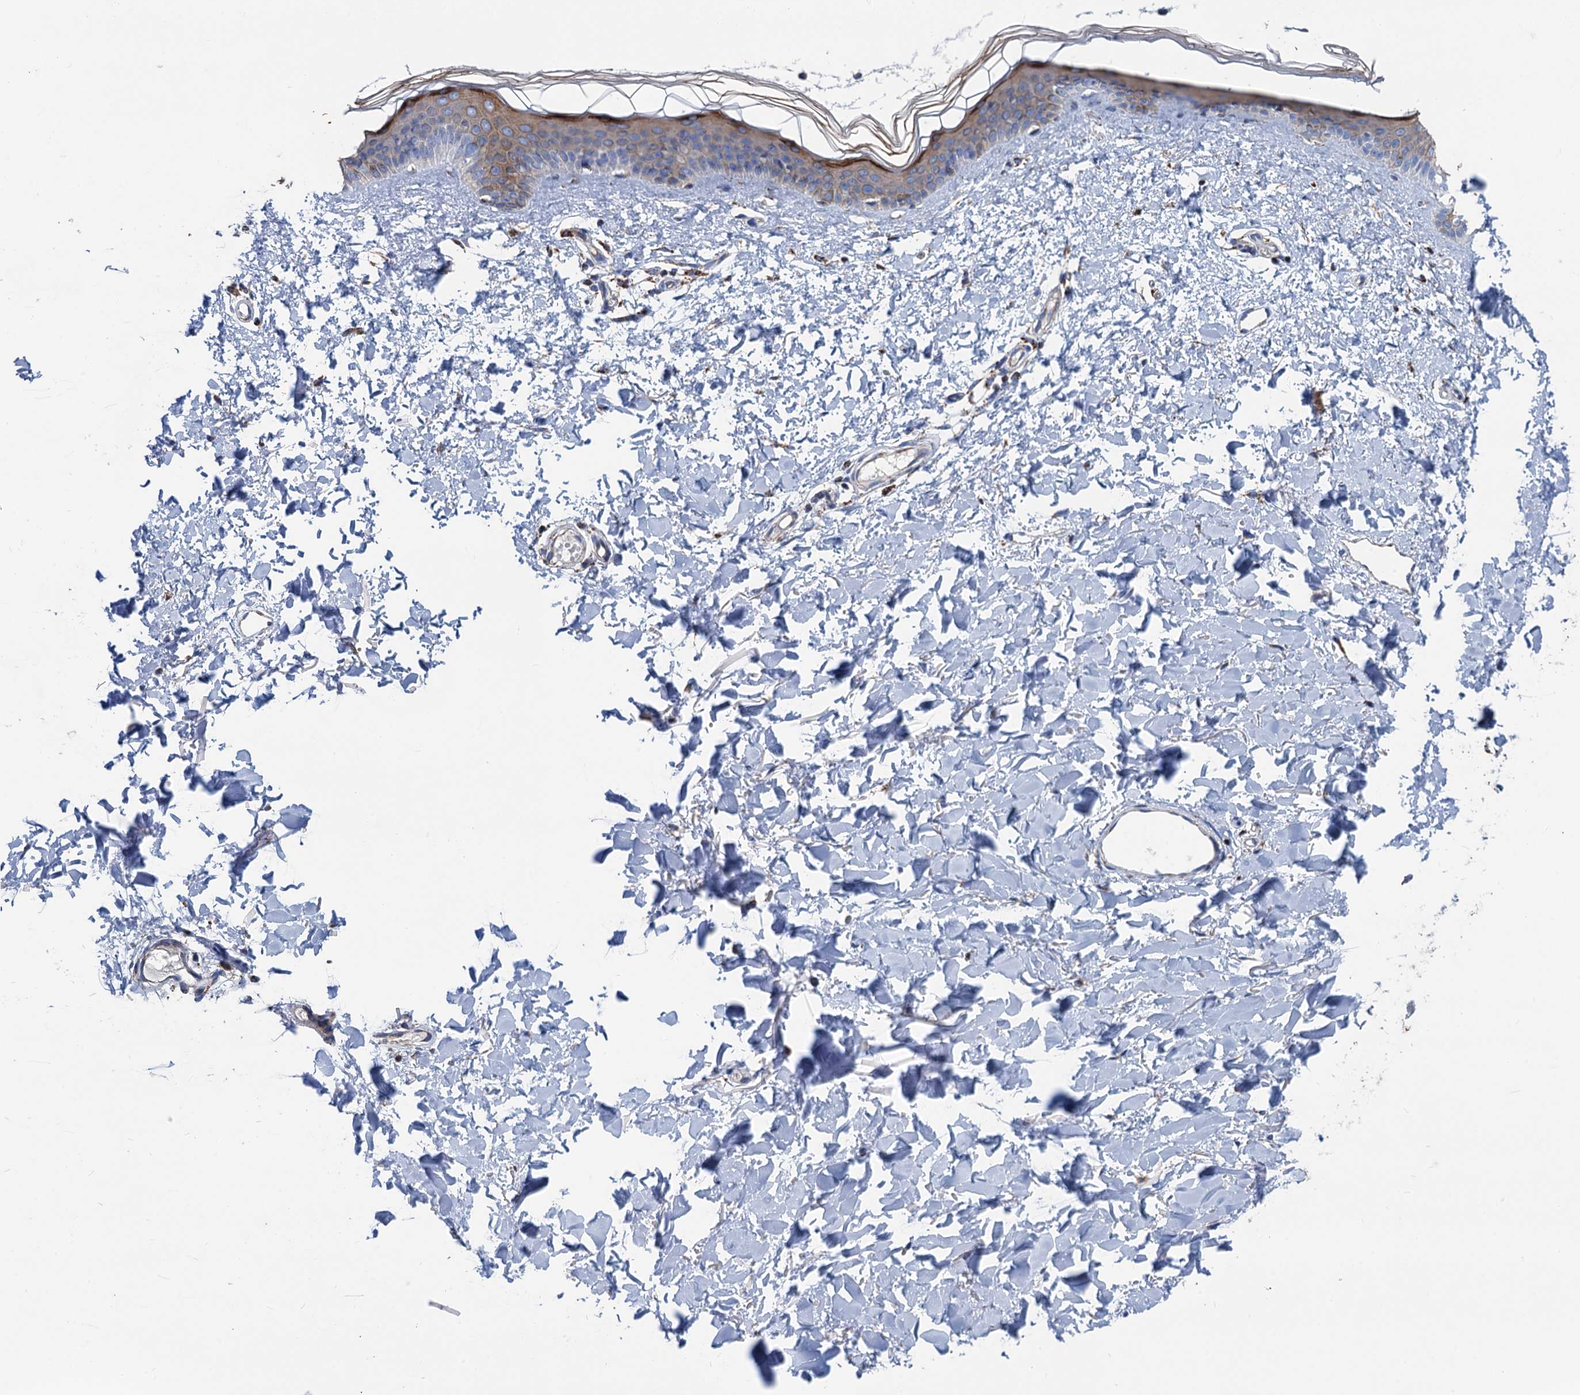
{"staining": {"intensity": "moderate", "quantity": ">75%", "location": "cytoplasmic/membranous"}, "tissue": "skin", "cell_type": "Fibroblasts", "image_type": "normal", "snomed": [{"axis": "morphology", "description": "Normal tissue, NOS"}, {"axis": "topography", "description": "Skin"}], "caption": "Brown immunohistochemical staining in normal human skin shows moderate cytoplasmic/membranous positivity in approximately >75% of fibroblasts.", "gene": "IVD", "patient": {"sex": "female", "age": 58}}